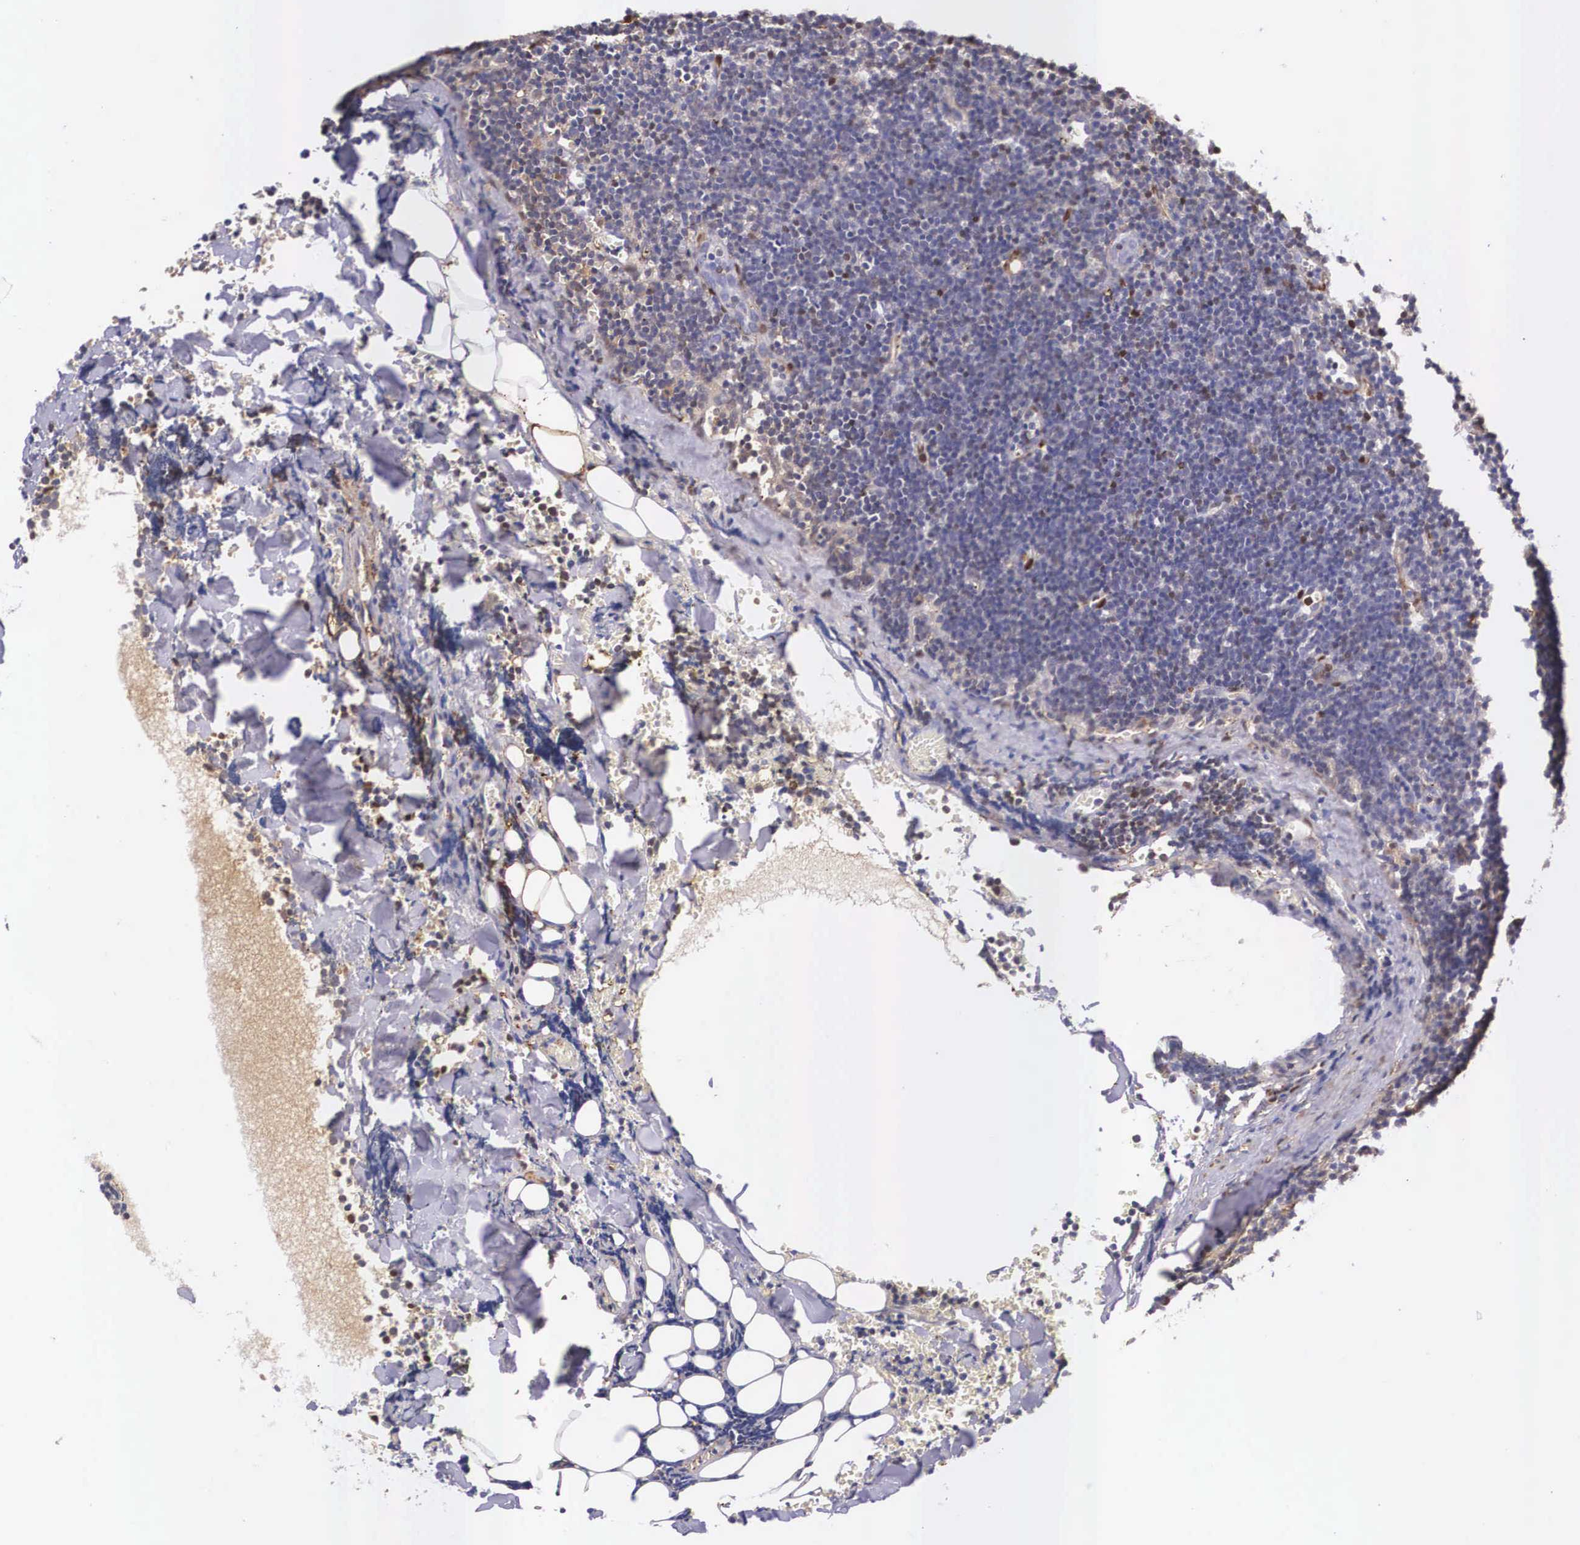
{"staining": {"intensity": "negative", "quantity": "none", "location": "none"}, "tissue": "lymphoma", "cell_type": "Tumor cells", "image_type": "cancer", "snomed": [{"axis": "morphology", "description": "Malignant lymphoma, non-Hodgkin's type, Low grade"}, {"axis": "topography", "description": "Lymph node"}], "caption": "Protein analysis of malignant lymphoma, non-Hodgkin's type (low-grade) shows no significant staining in tumor cells.", "gene": "LGALS1", "patient": {"sex": "male", "age": 57}}